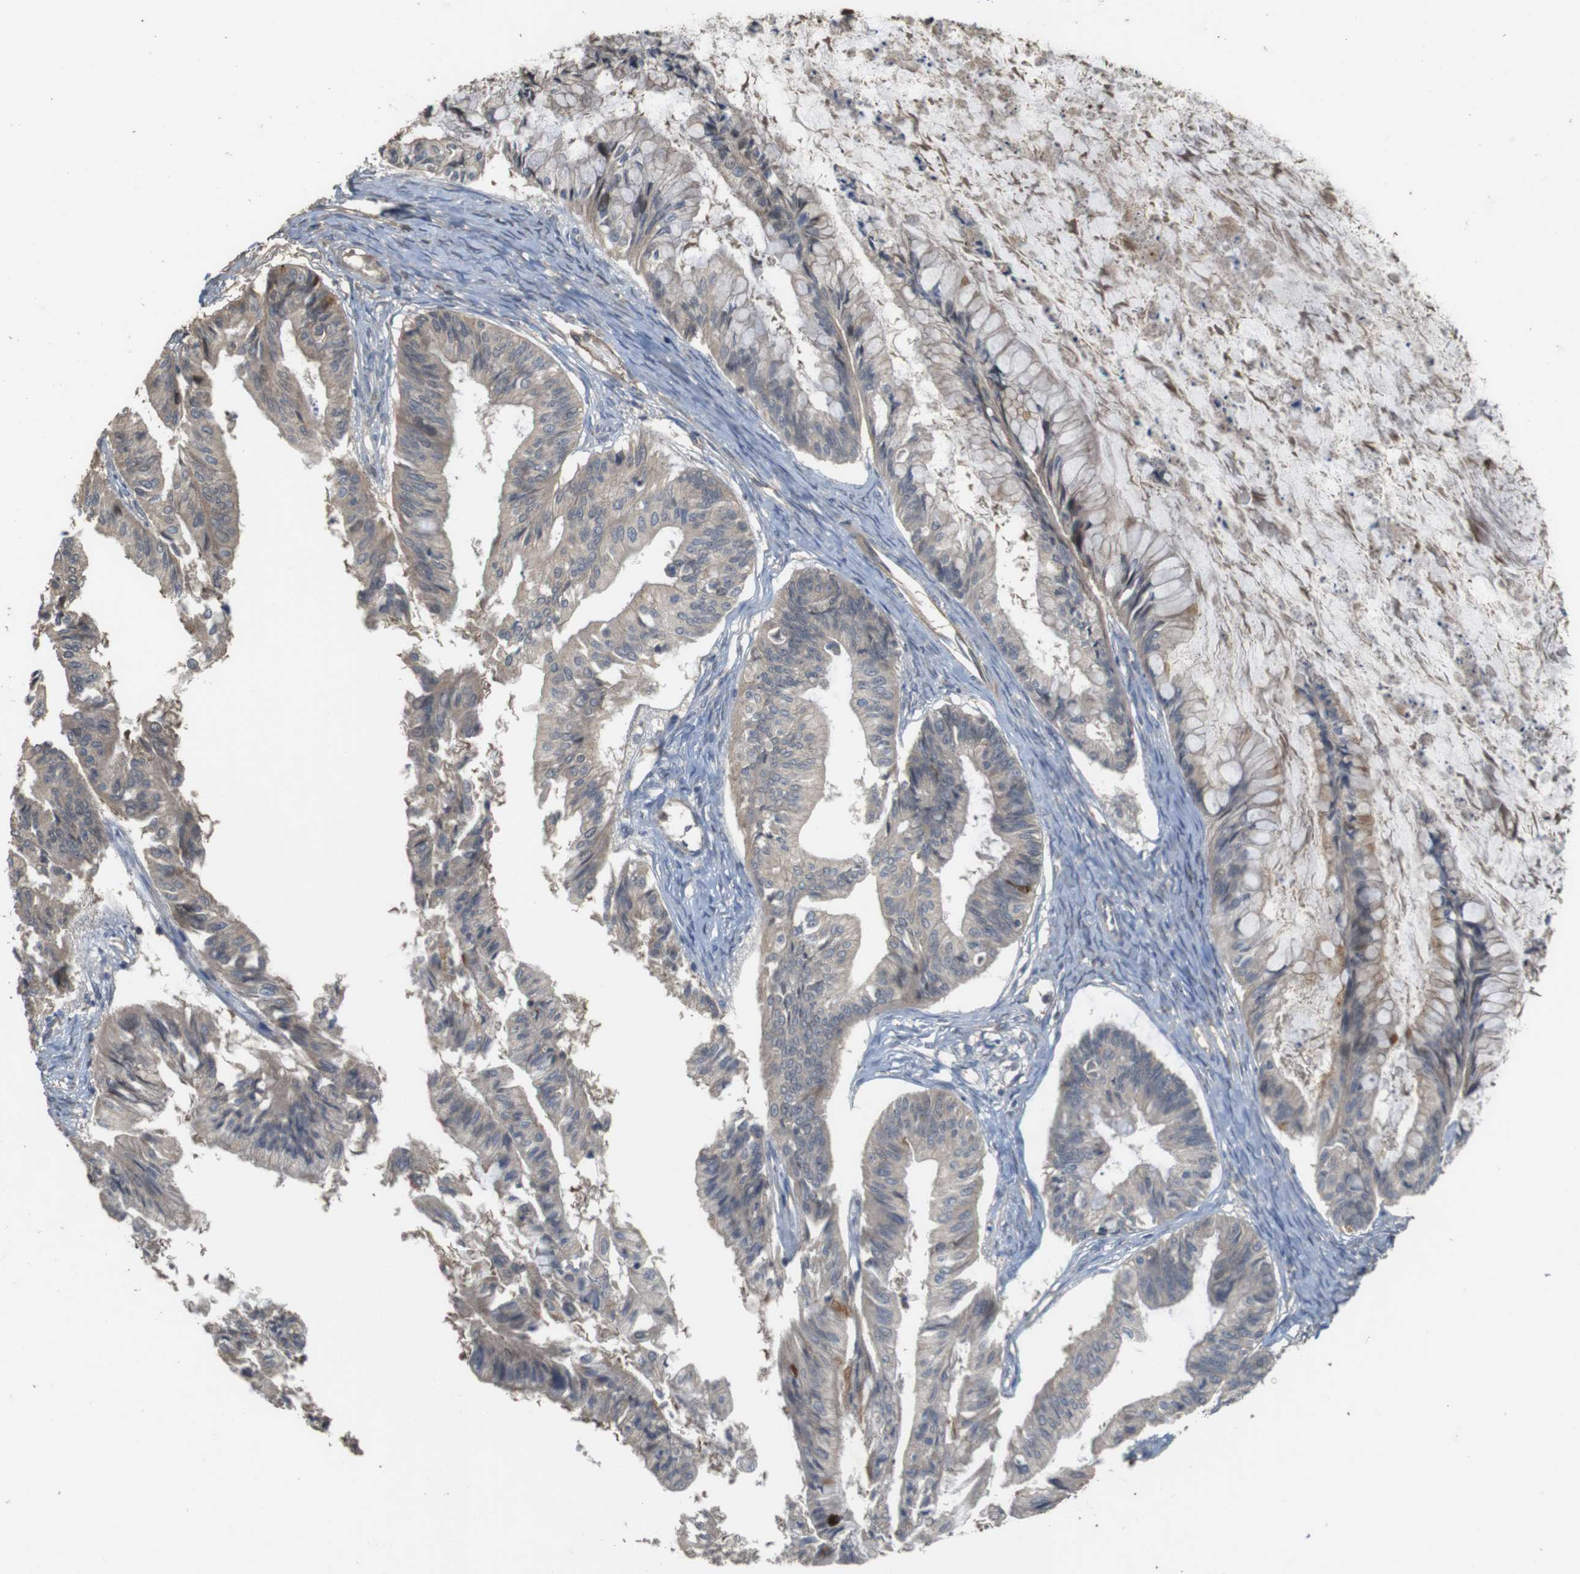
{"staining": {"intensity": "weak", "quantity": "<25%", "location": "cytoplasmic/membranous,nuclear"}, "tissue": "ovarian cancer", "cell_type": "Tumor cells", "image_type": "cancer", "snomed": [{"axis": "morphology", "description": "Cystadenocarcinoma, mucinous, NOS"}, {"axis": "topography", "description": "Ovary"}], "caption": "Ovarian mucinous cystadenocarcinoma was stained to show a protein in brown. There is no significant staining in tumor cells.", "gene": "PCDHB10", "patient": {"sex": "female", "age": 57}}